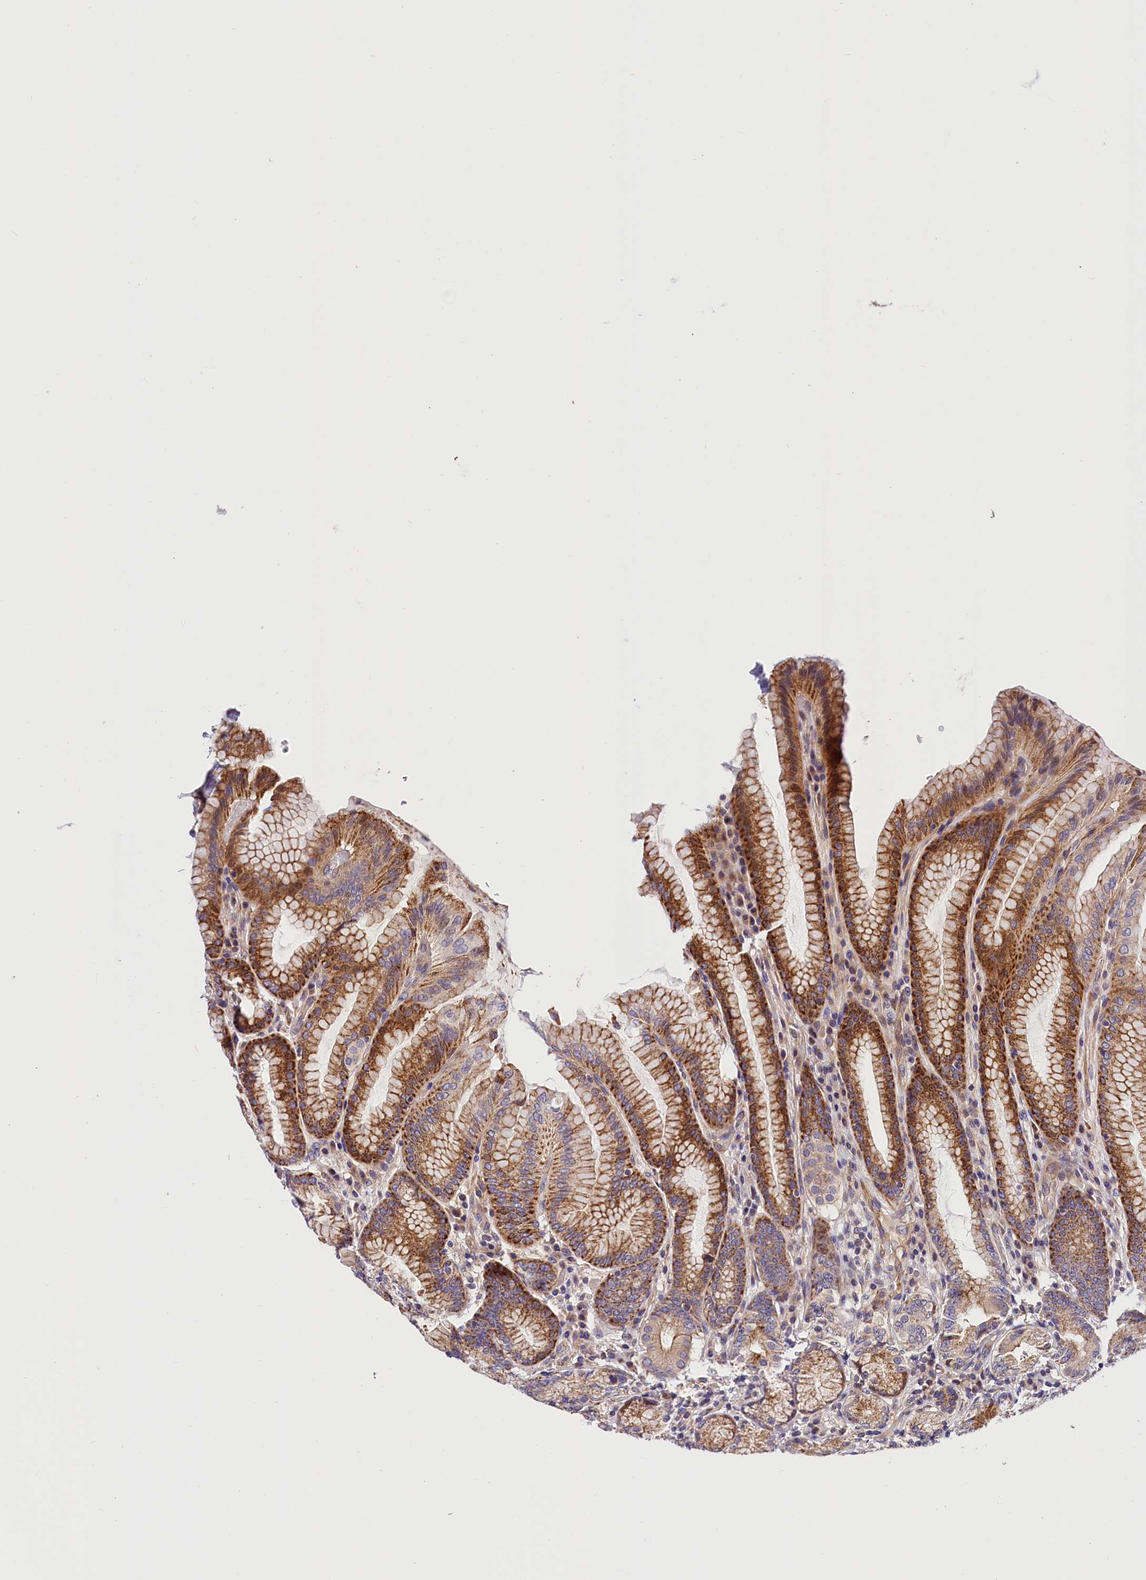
{"staining": {"intensity": "strong", "quantity": "25%-75%", "location": "cytoplasmic/membranous"}, "tissue": "stomach", "cell_type": "Glandular cells", "image_type": "normal", "snomed": [{"axis": "morphology", "description": "Normal tissue, NOS"}, {"axis": "topography", "description": "Stomach, upper"}, {"axis": "topography", "description": "Stomach, lower"}], "caption": "Immunohistochemistry photomicrograph of benign stomach stained for a protein (brown), which displays high levels of strong cytoplasmic/membranous staining in about 25%-75% of glandular cells.", "gene": "ARMC6", "patient": {"sex": "female", "age": 76}}